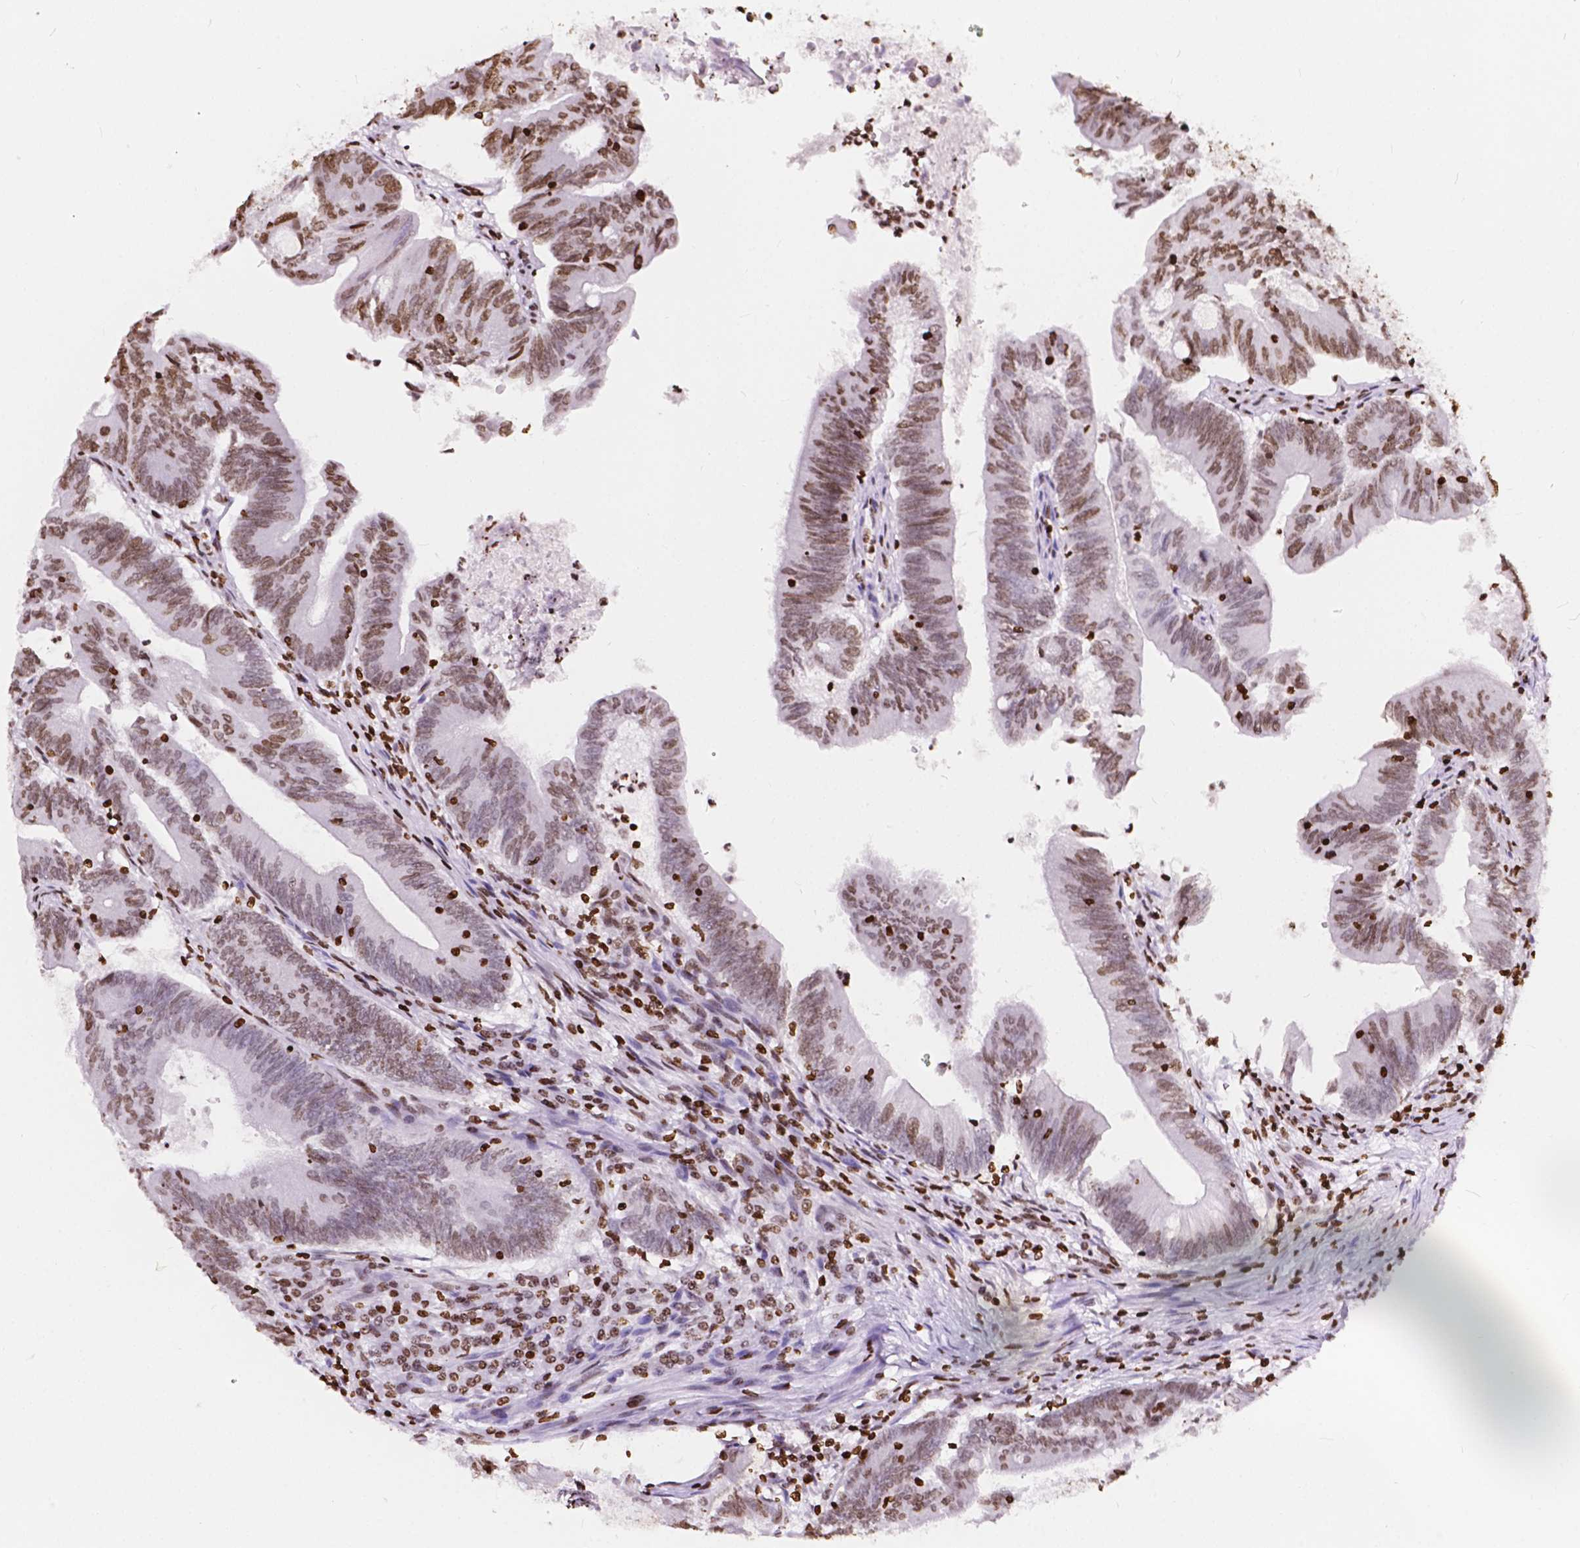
{"staining": {"intensity": "moderate", "quantity": "25%-75%", "location": "nuclear"}, "tissue": "colorectal cancer", "cell_type": "Tumor cells", "image_type": "cancer", "snomed": [{"axis": "morphology", "description": "Adenocarcinoma, NOS"}, {"axis": "topography", "description": "Colon"}], "caption": "Human adenocarcinoma (colorectal) stained for a protein (brown) reveals moderate nuclear positive staining in approximately 25%-75% of tumor cells.", "gene": "CBY3", "patient": {"sex": "female", "age": 70}}